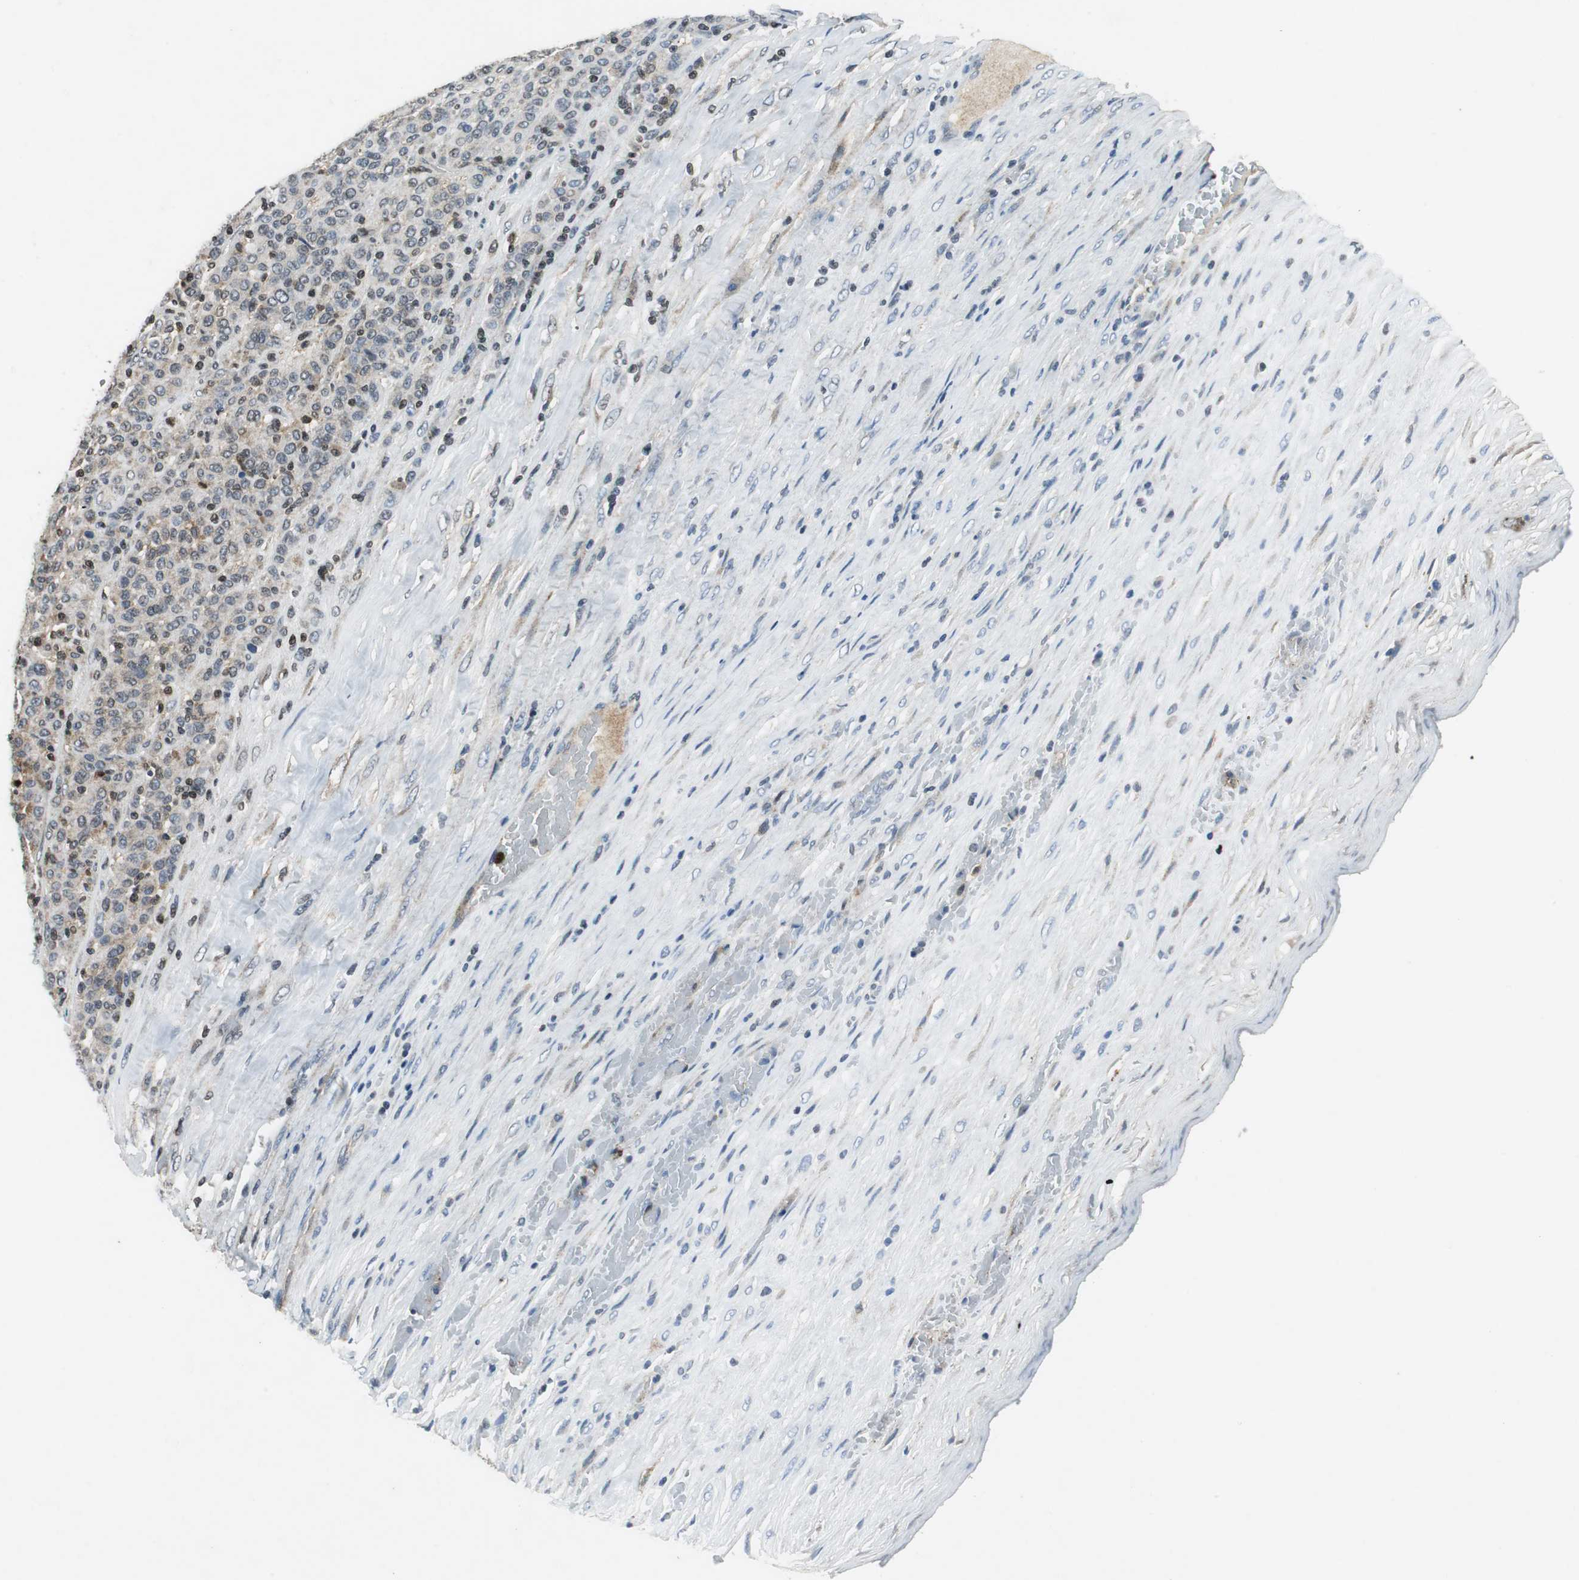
{"staining": {"intensity": "weak", "quantity": "25%-75%", "location": "cytoplasmic/membranous,nuclear"}, "tissue": "melanoma", "cell_type": "Tumor cells", "image_type": "cancer", "snomed": [{"axis": "morphology", "description": "Malignant melanoma, Metastatic site"}, {"axis": "topography", "description": "Pancreas"}], "caption": "Melanoma tissue demonstrates weak cytoplasmic/membranous and nuclear expression in approximately 25%-75% of tumor cells (DAB IHC, brown staining for protein, blue staining for nuclei).", "gene": "ORM1", "patient": {"sex": "female", "age": 30}}